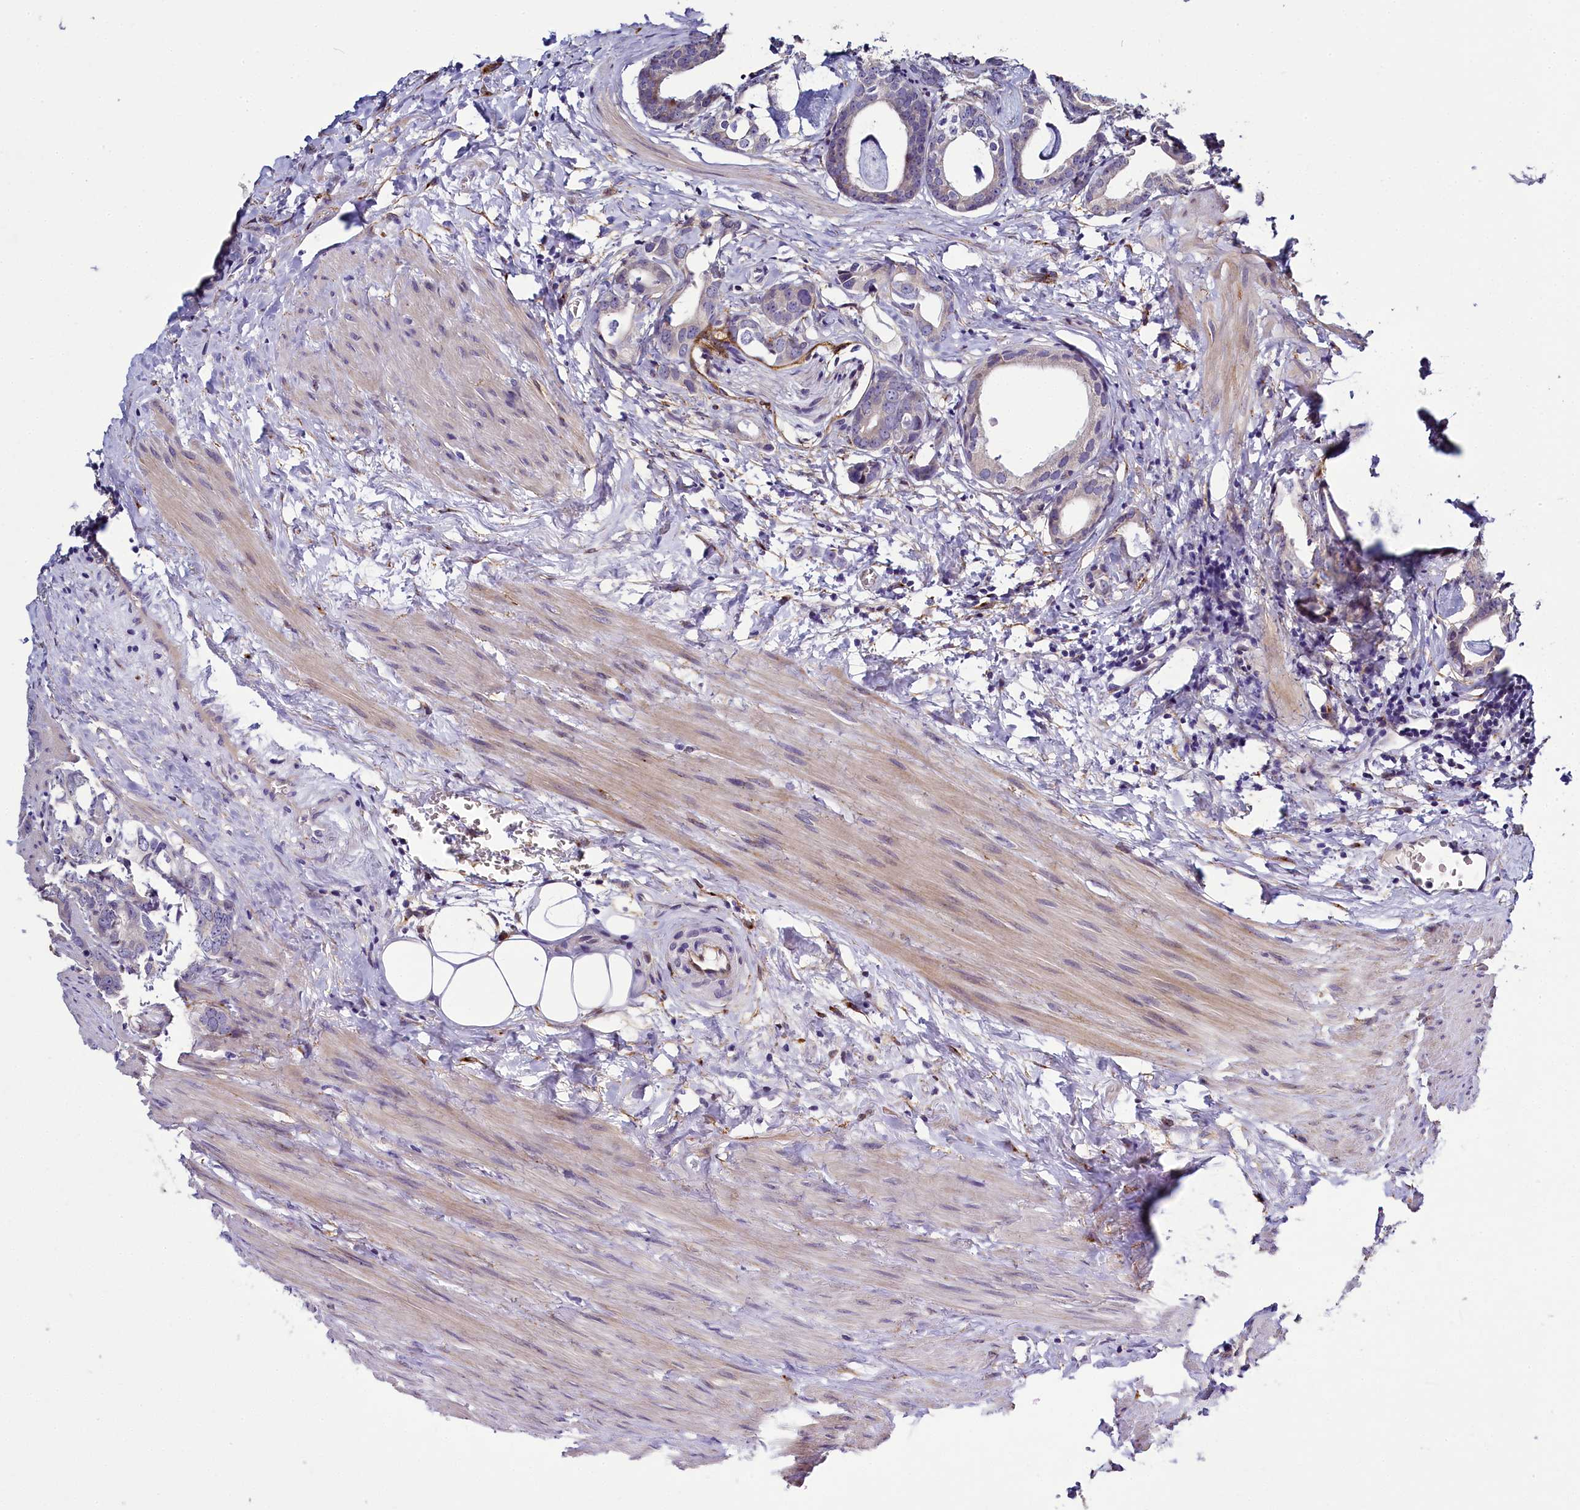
{"staining": {"intensity": "negative", "quantity": "none", "location": "none"}, "tissue": "prostate cancer", "cell_type": "Tumor cells", "image_type": "cancer", "snomed": [{"axis": "morphology", "description": "Adenocarcinoma, Low grade"}, {"axis": "topography", "description": "Prostate"}], "caption": "High power microscopy image of an immunohistochemistry micrograph of prostate cancer (low-grade adenocarcinoma), revealing no significant staining in tumor cells. (Immunohistochemistry, brightfield microscopy, high magnification).", "gene": "MRC2", "patient": {"sex": "male", "age": 71}}